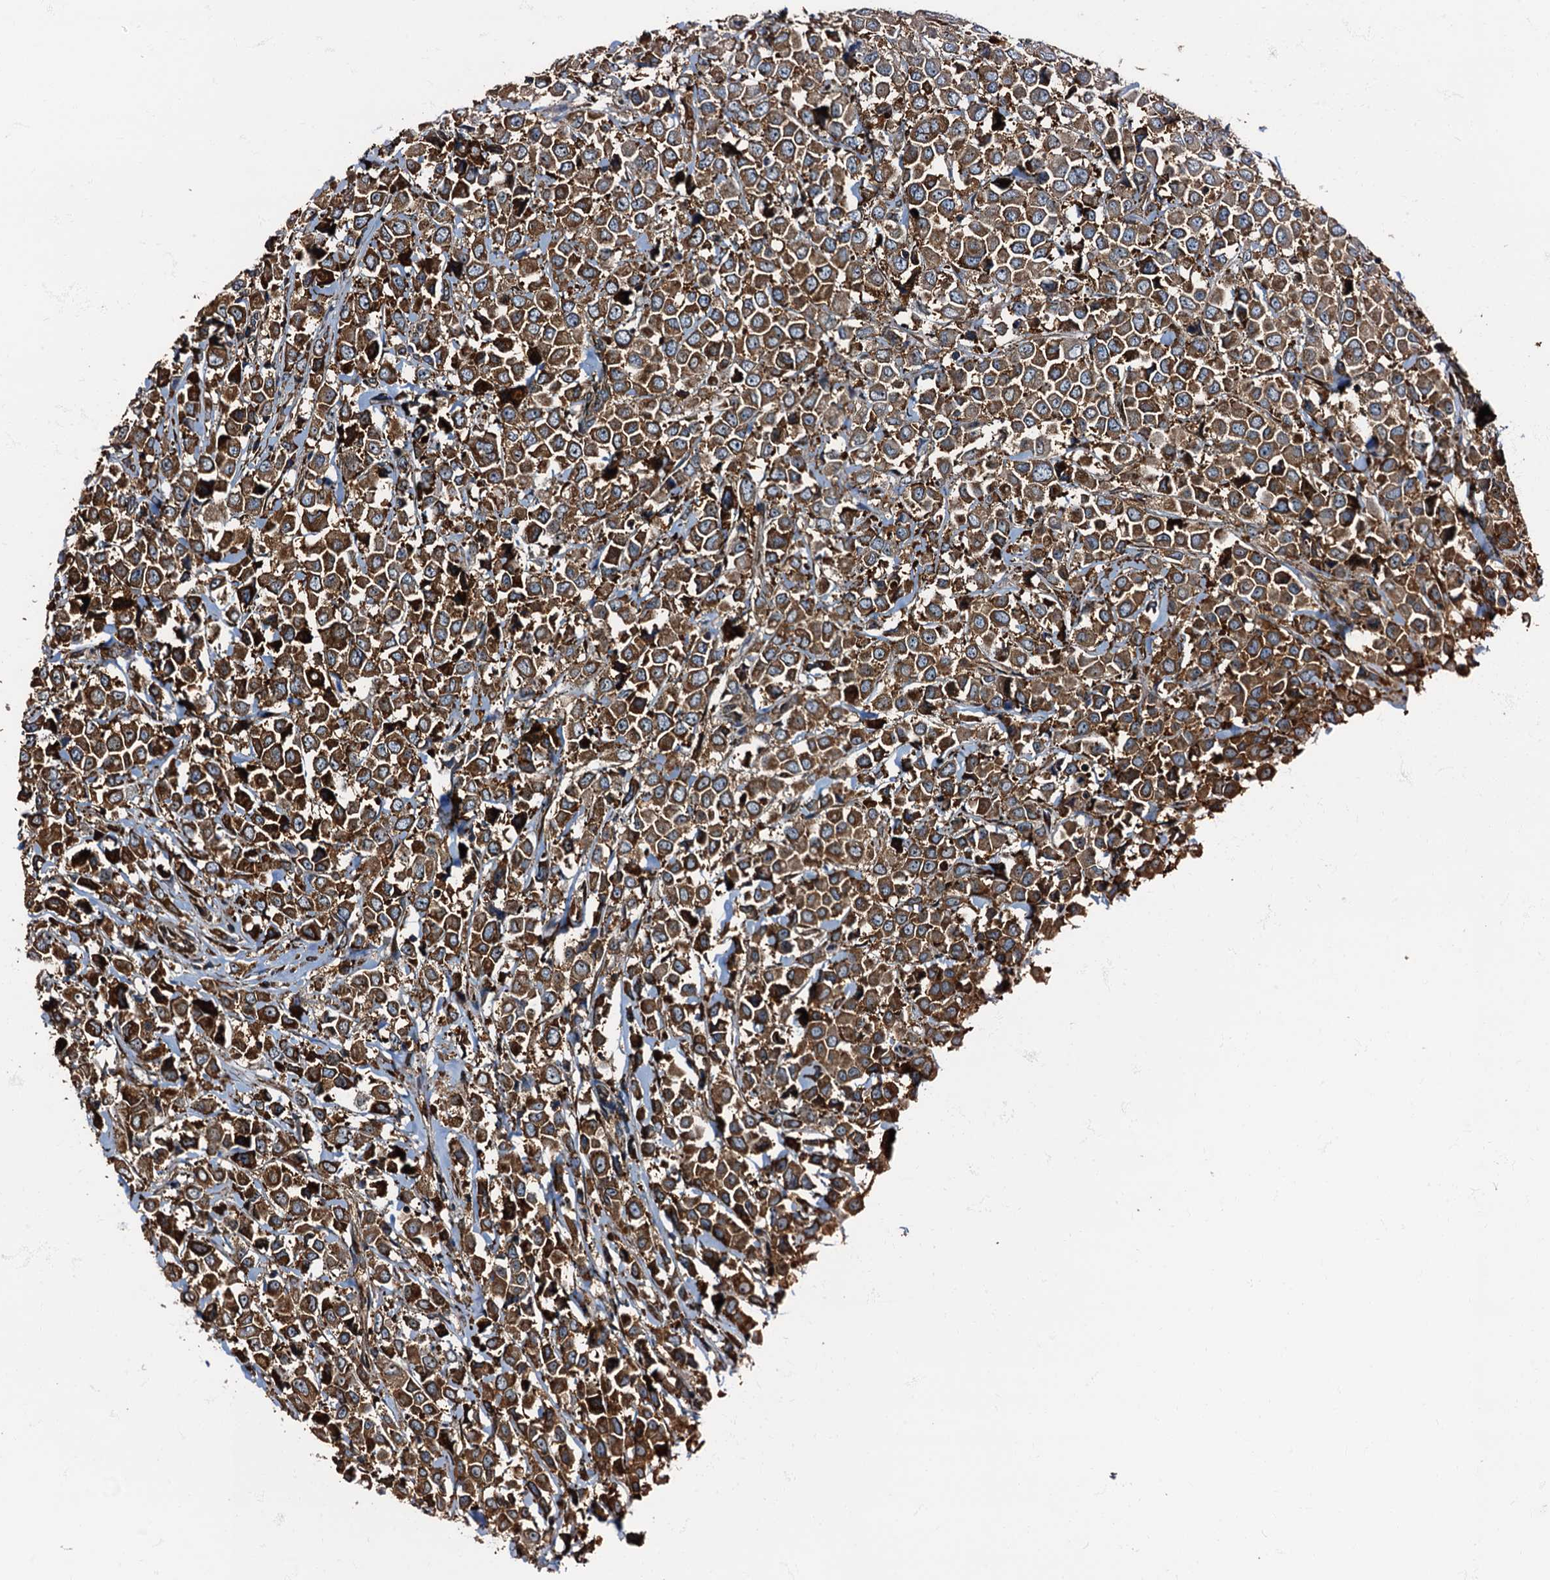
{"staining": {"intensity": "strong", "quantity": ">75%", "location": "cytoplasmic/membranous"}, "tissue": "breast cancer", "cell_type": "Tumor cells", "image_type": "cancer", "snomed": [{"axis": "morphology", "description": "Duct carcinoma"}, {"axis": "topography", "description": "Breast"}], "caption": "There is high levels of strong cytoplasmic/membranous staining in tumor cells of breast cancer, as demonstrated by immunohistochemical staining (brown color).", "gene": "ATP2C1", "patient": {"sex": "female", "age": 61}}